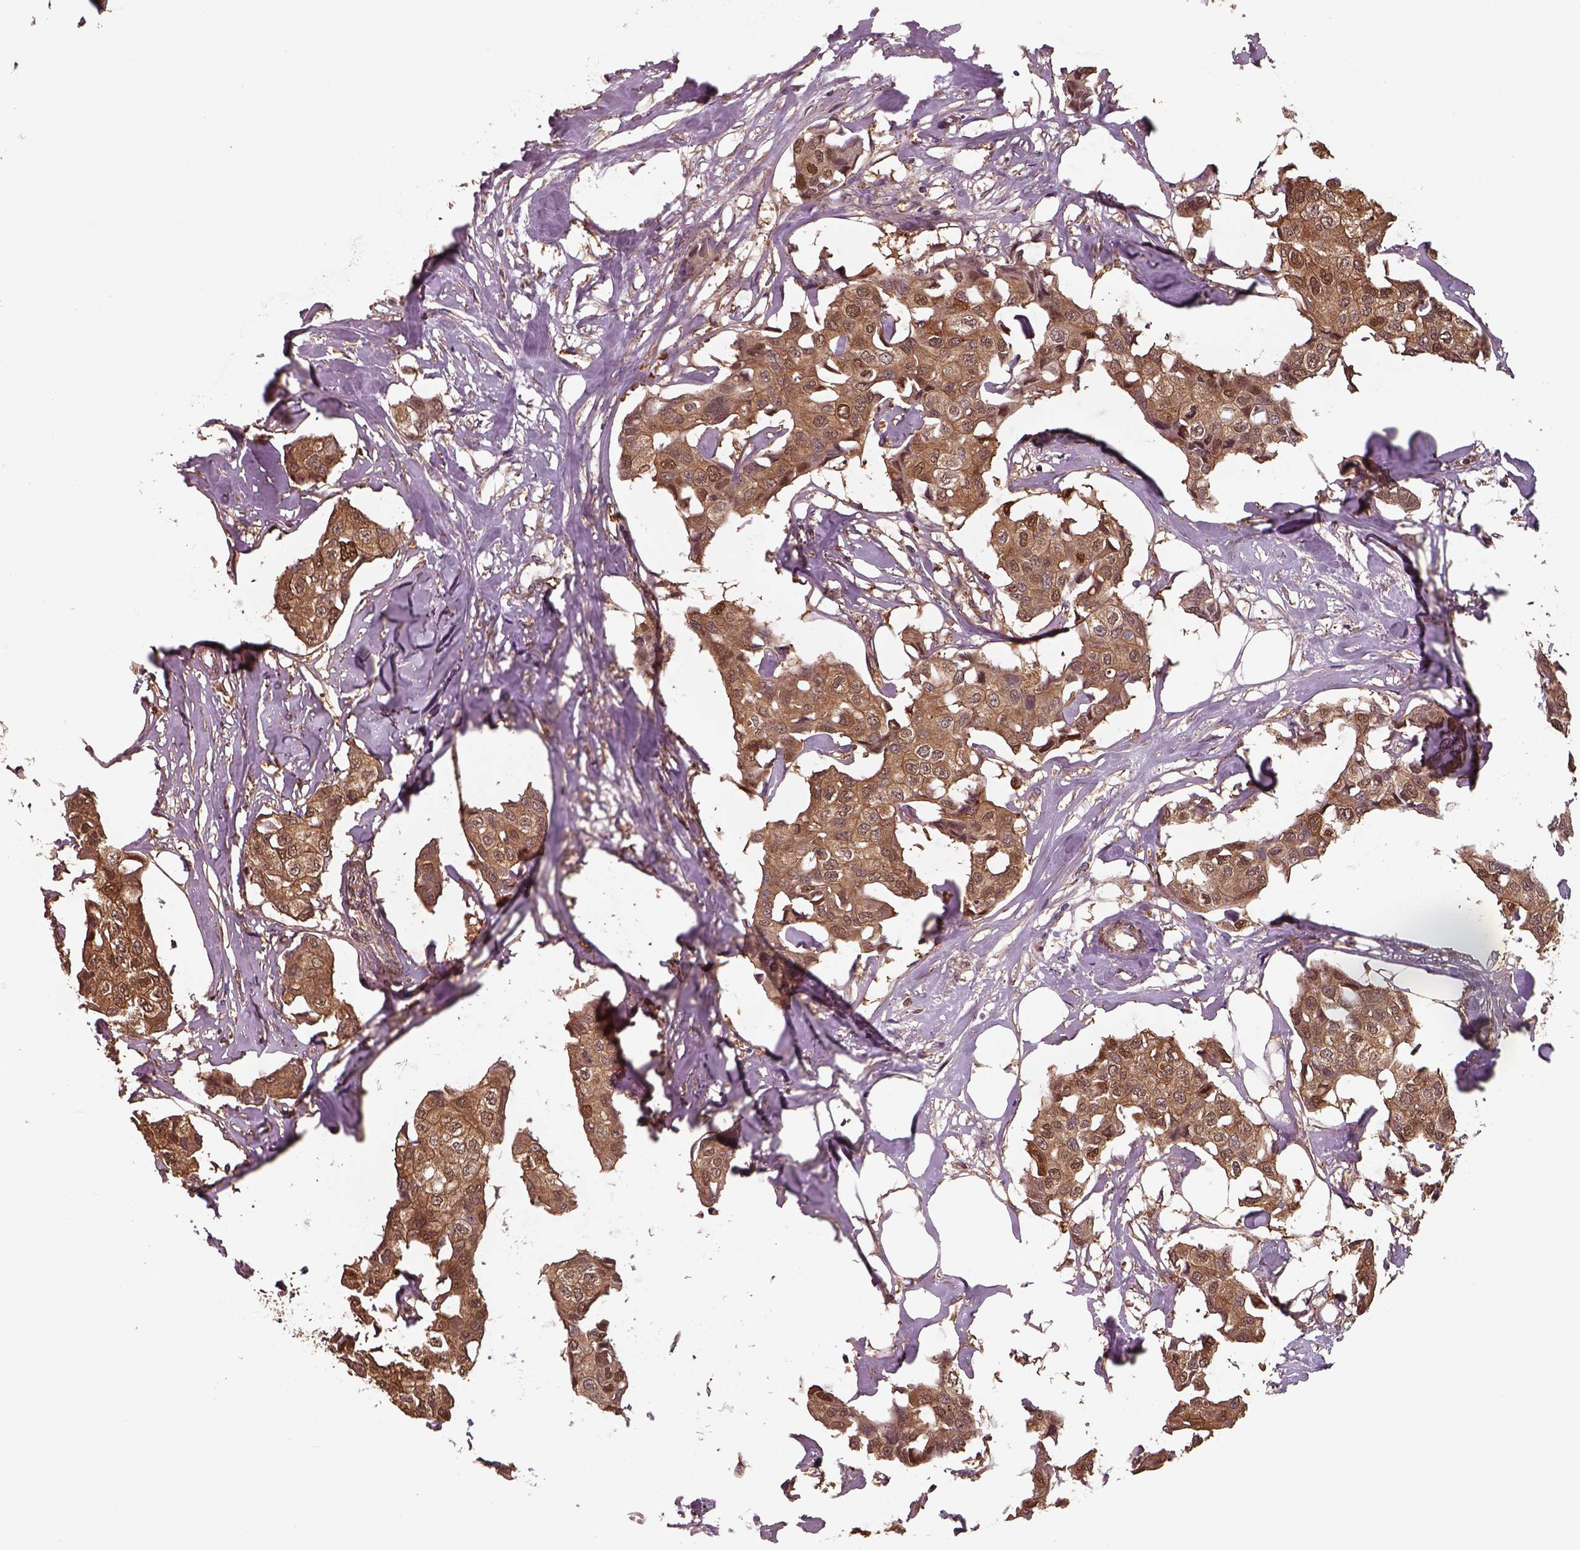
{"staining": {"intensity": "moderate", "quantity": ">75%", "location": "cytoplasmic/membranous"}, "tissue": "breast cancer", "cell_type": "Tumor cells", "image_type": "cancer", "snomed": [{"axis": "morphology", "description": "Duct carcinoma"}, {"axis": "topography", "description": "Breast"}], "caption": "This photomicrograph exhibits intraductal carcinoma (breast) stained with IHC to label a protein in brown. The cytoplasmic/membranous of tumor cells show moderate positivity for the protein. Nuclei are counter-stained blue.", "gene": "ISYNA1", "patient": {"sex": "female", "age": 80}}